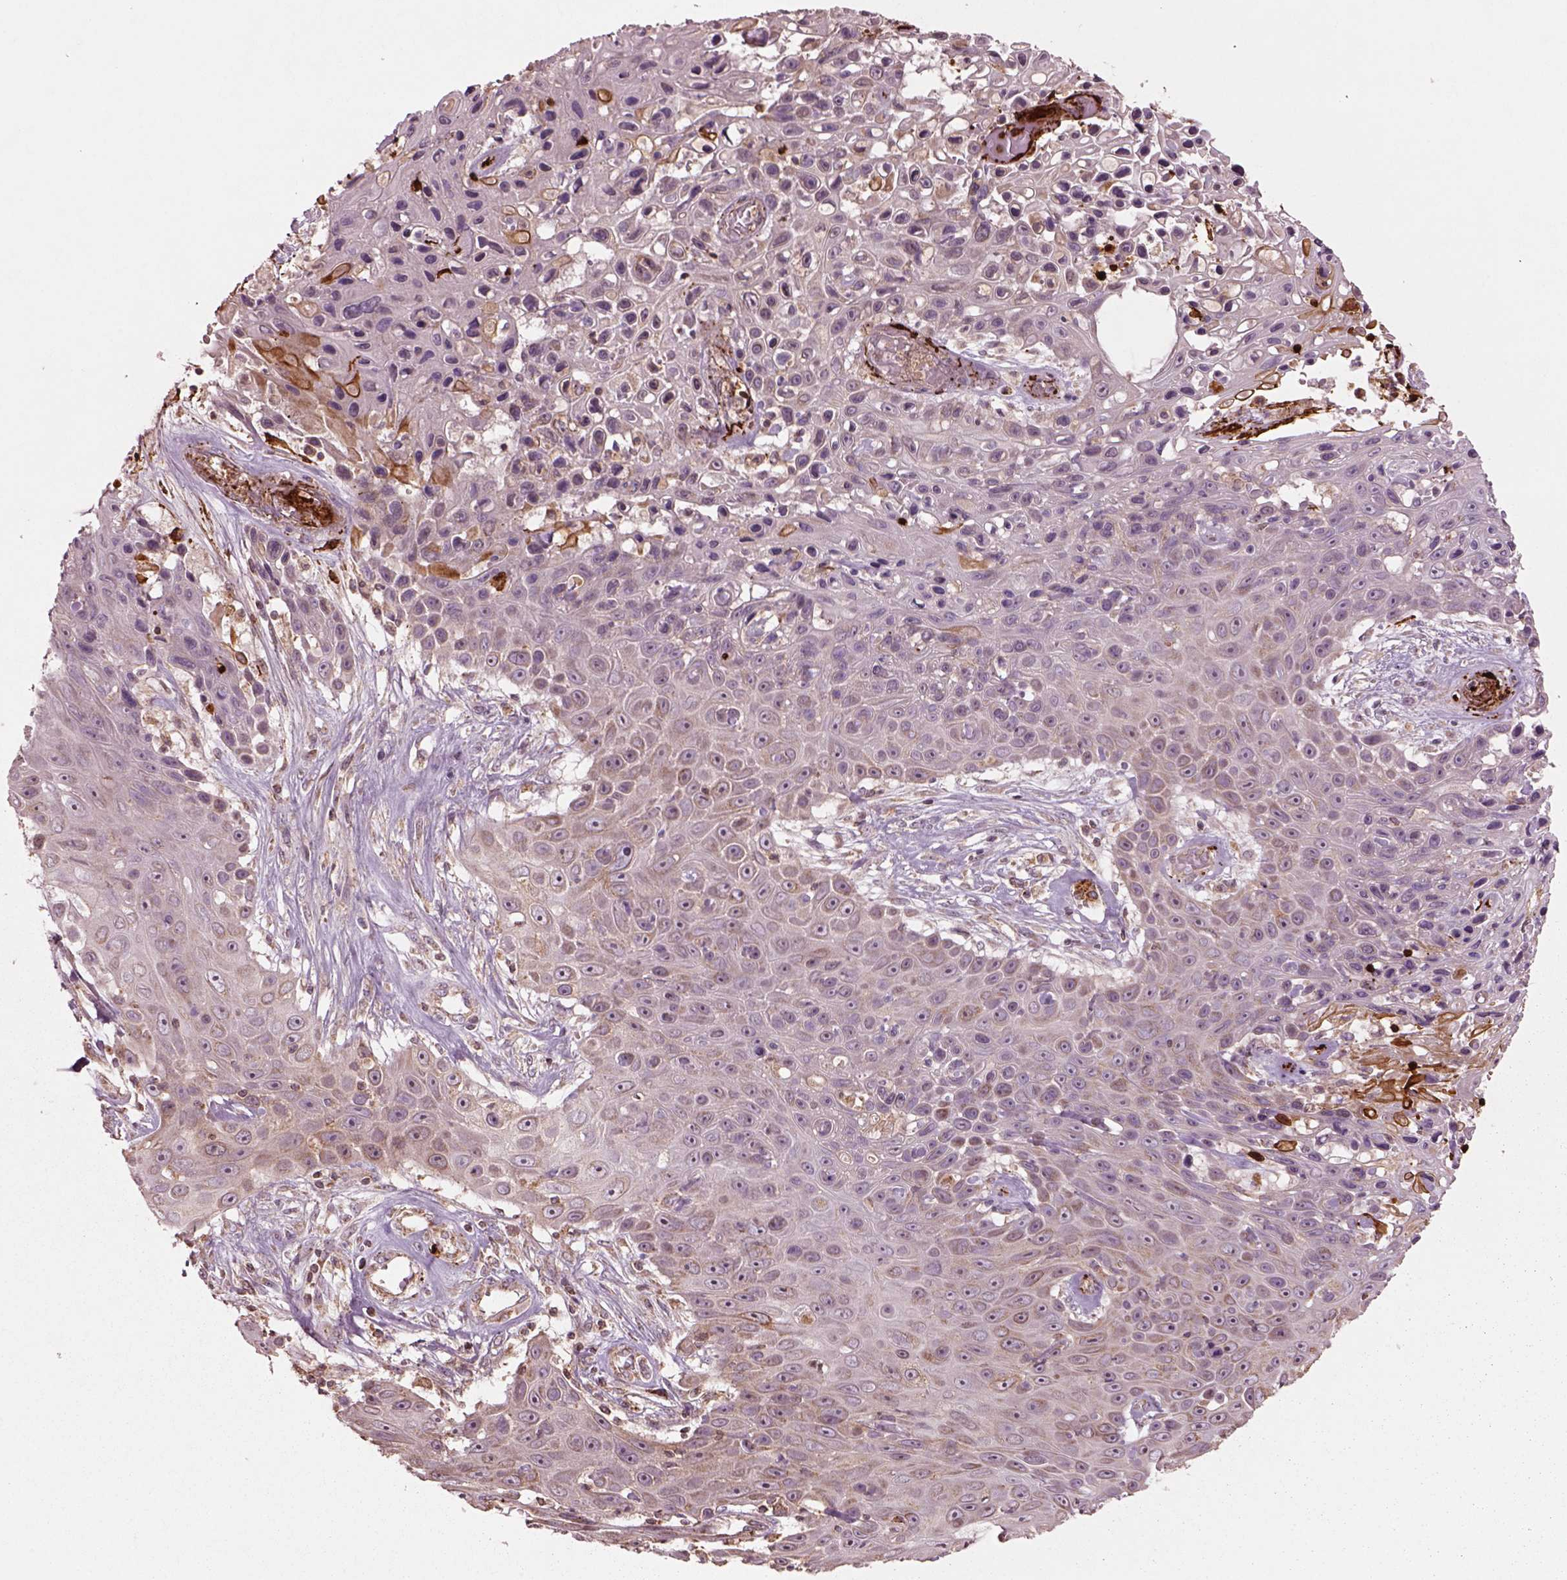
{"staining": {"intensity": "weak", "quantity": "<25%", "location": "cytoplasmic/membranous"}, "tissue": "skin cancer", "cell_type": "Tumor cells", "image_type": "cancer", "snomed": [{"axis": "morphology", "description": "Squamous cell carcinoma, NOS"}, {"axis": "topography", "description": "Skin"}], "caption": "High power microscopy micrograph of an immunohistochemistry image of squamous cell carcinoma (skin), revealing no significant expression in tumor cells.", "gene": "SLC25A5", "patient": {"sex": "male", "age": 82}}